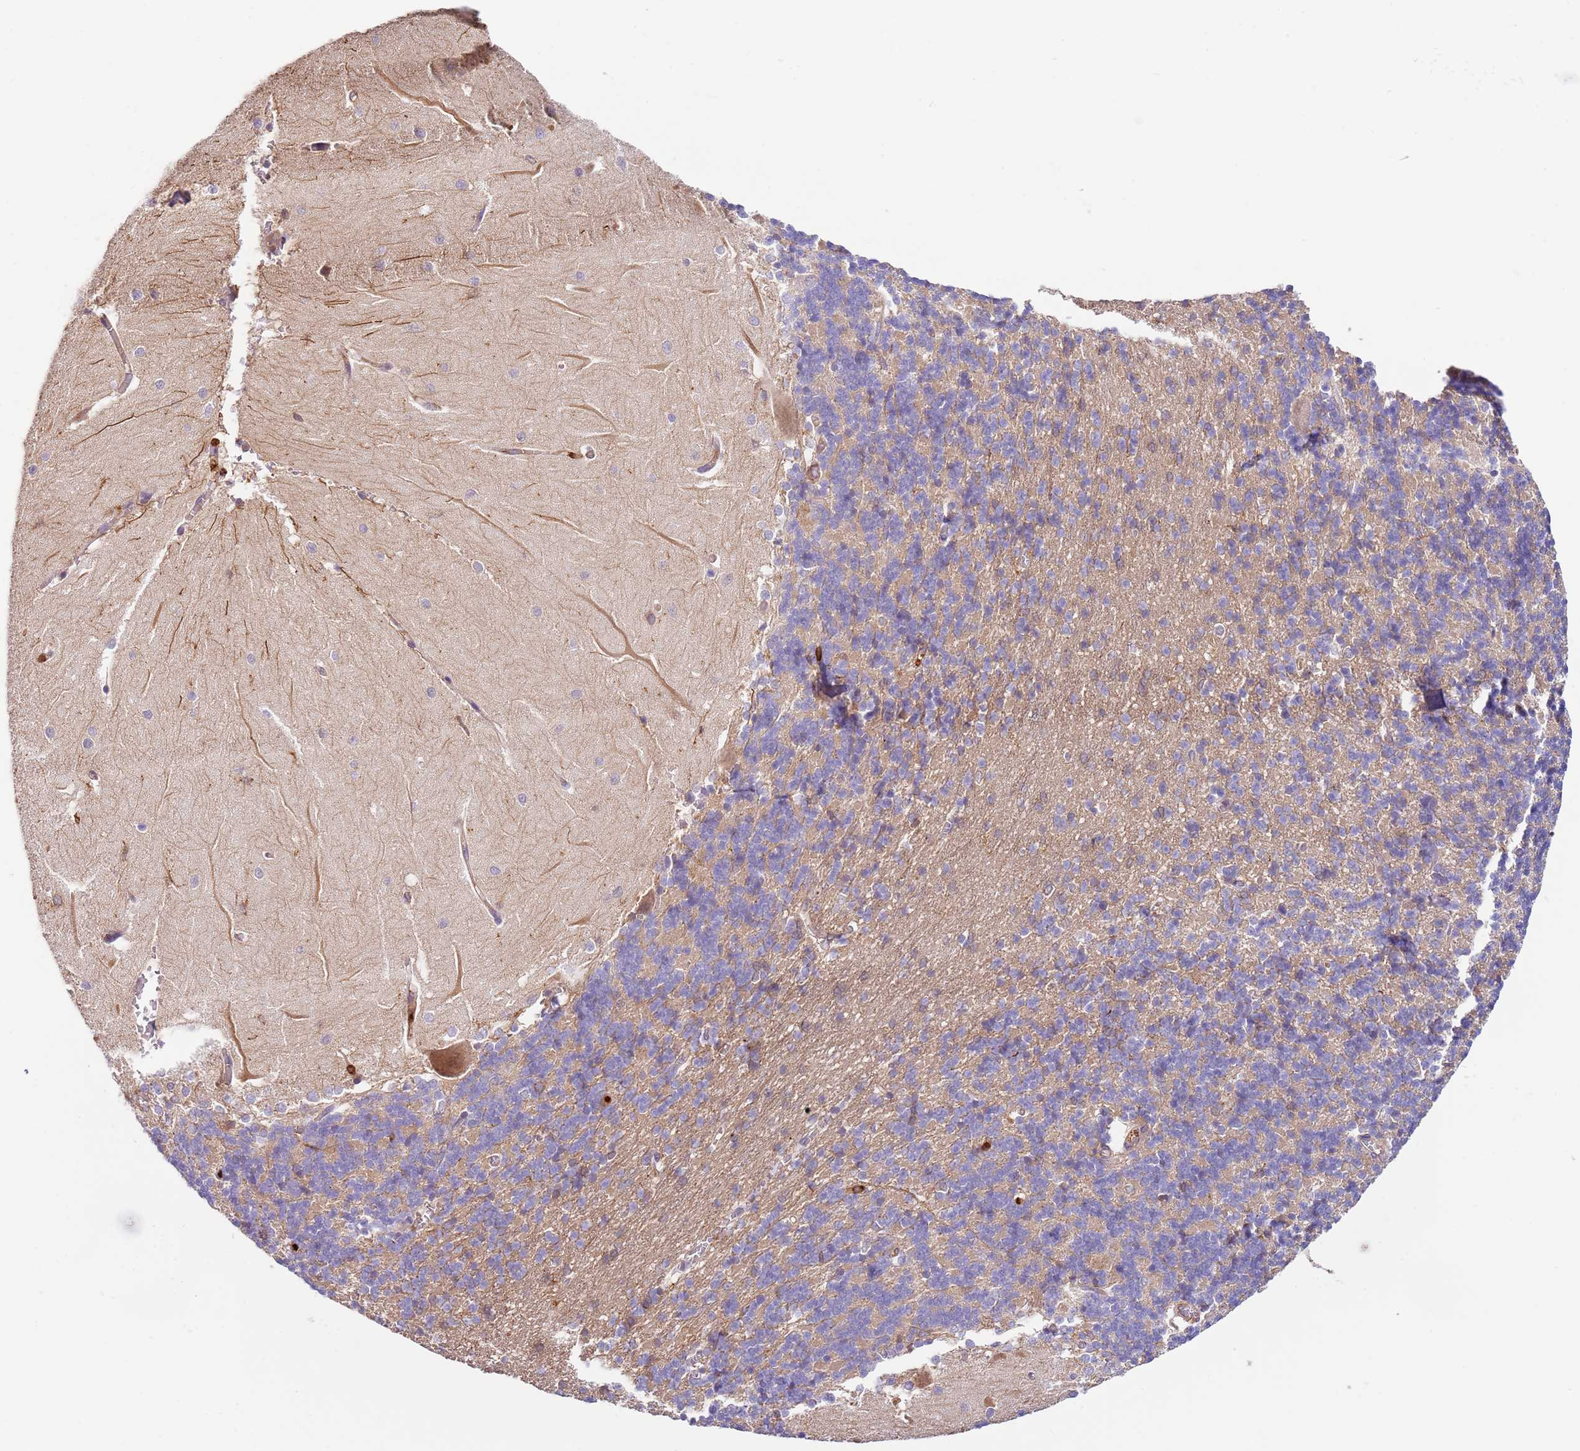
{"staining": {"intensity": "moderate", "quantity": "25%-75%", "location": "cytoplasmic/membranous"}, "tissue": "cerebellum", "cell_type": "Cells in granular layer", "image_type": "normal", "snomed": [{"axis": "morphology", "description": "Normal tissue, NOS"}, {"axis": "topography", "description": "Cerebellum"}], "caption": "Moderate cytoplasmic/membranous expression is appreciated in approximately 25%-75% of cells in granular layer in unremarkable cerebellum.", "gene": "OR6P1", "patient": {"sex": "male", "age": 37}}